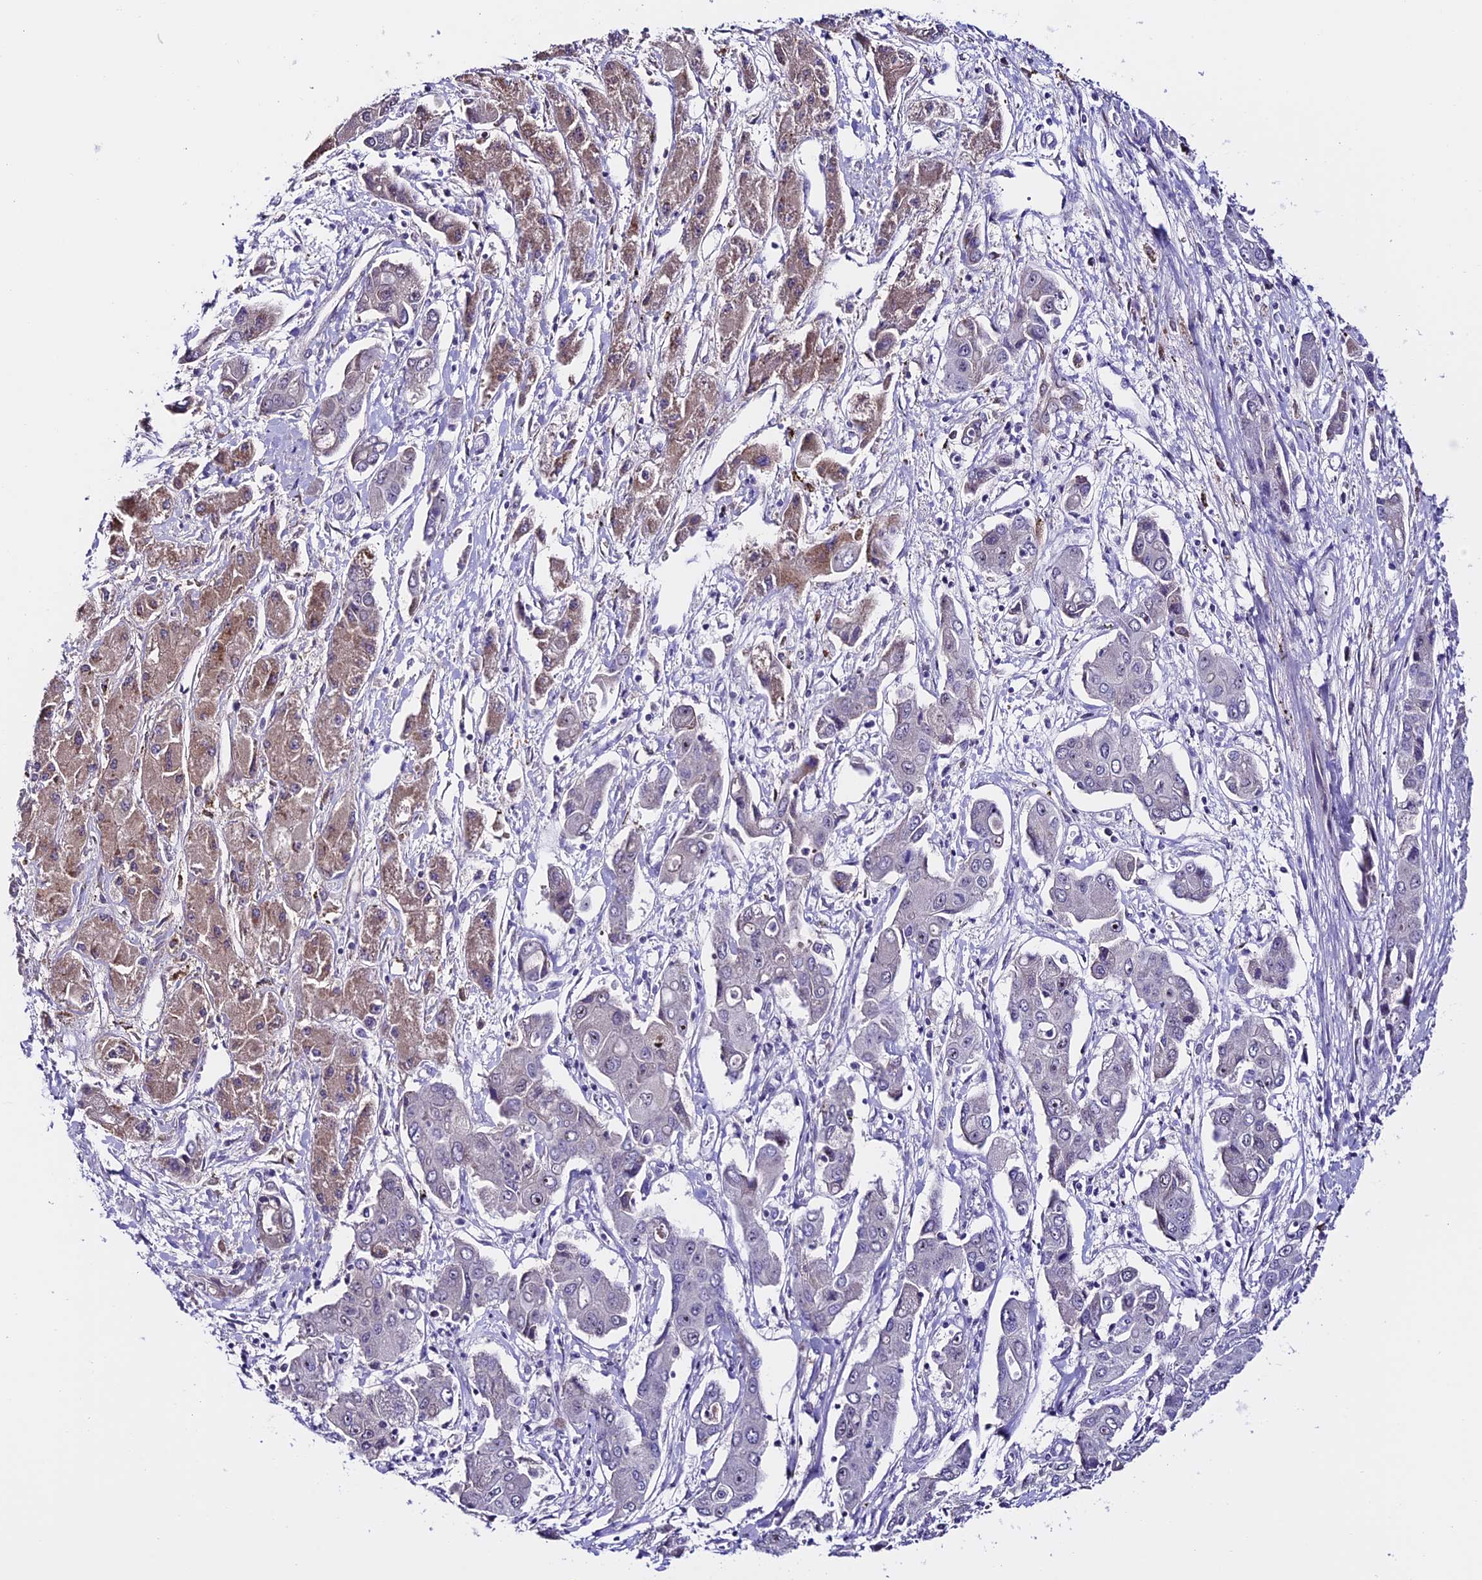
{"staining": {"intensity": "moderate", "quantity": "<25%", "location": "cytoplasmic/membranous"}, "tissue": "liver cancer", "cell_type": "Tumor cells", "image_type": "cancer", "snomed": [{"axis": "morphology", "description": "Cholangiocarcinoma"}, {"axis": "topography", "description": "Liver"}], "caption": "Immunohistochemical staining of human liver cholangiocarcinoma shows low levels of moderate cytoplasmic/membranous protein expression in about <25% of tumor cells. (Stains: DAB in brown, nuclei in blue, Microscopy: brightfield microscopy at high magnification).", "gene": "SLC10A1", "patient": {"sex": "male", "age": 67}}